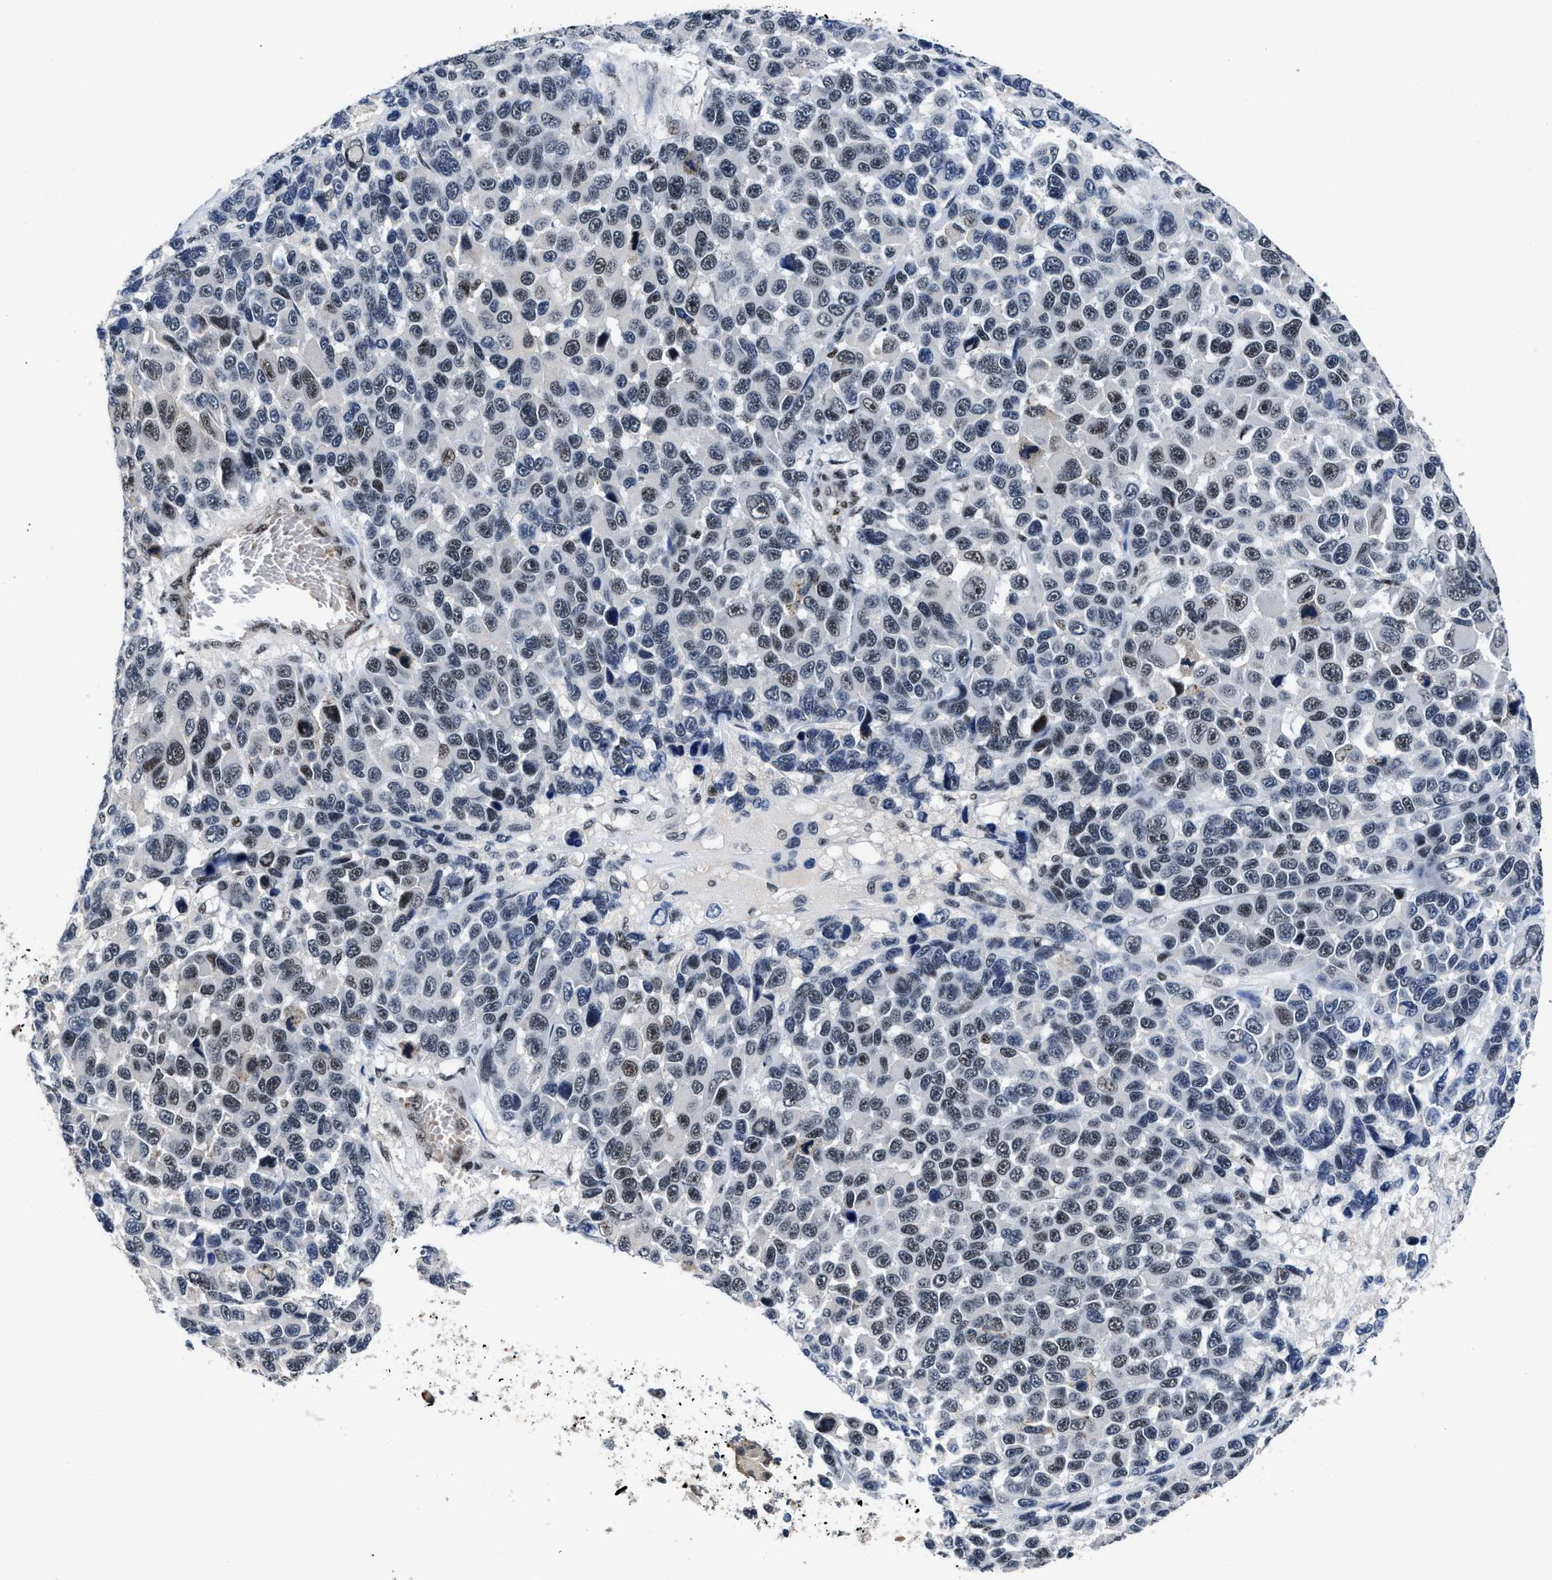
{"staining": {"intensity": "weak", "quantity": "25%-75%", "location": "nuclear"}, "tissue": "melanoma", "cell_type": "Tumor cells", "image_type": "cancer", "snomed": [{"axis": "morphology", "description": "Malignant melanoma, NOS"}, {"axis": "topography", "description": "Skin"}], "caption": "Weak nuclear expression is present in about 25%-75% of tumor cells in melanoma.", "gene": "ZNF233", "patient": {"sex": "male", "age": 53}}